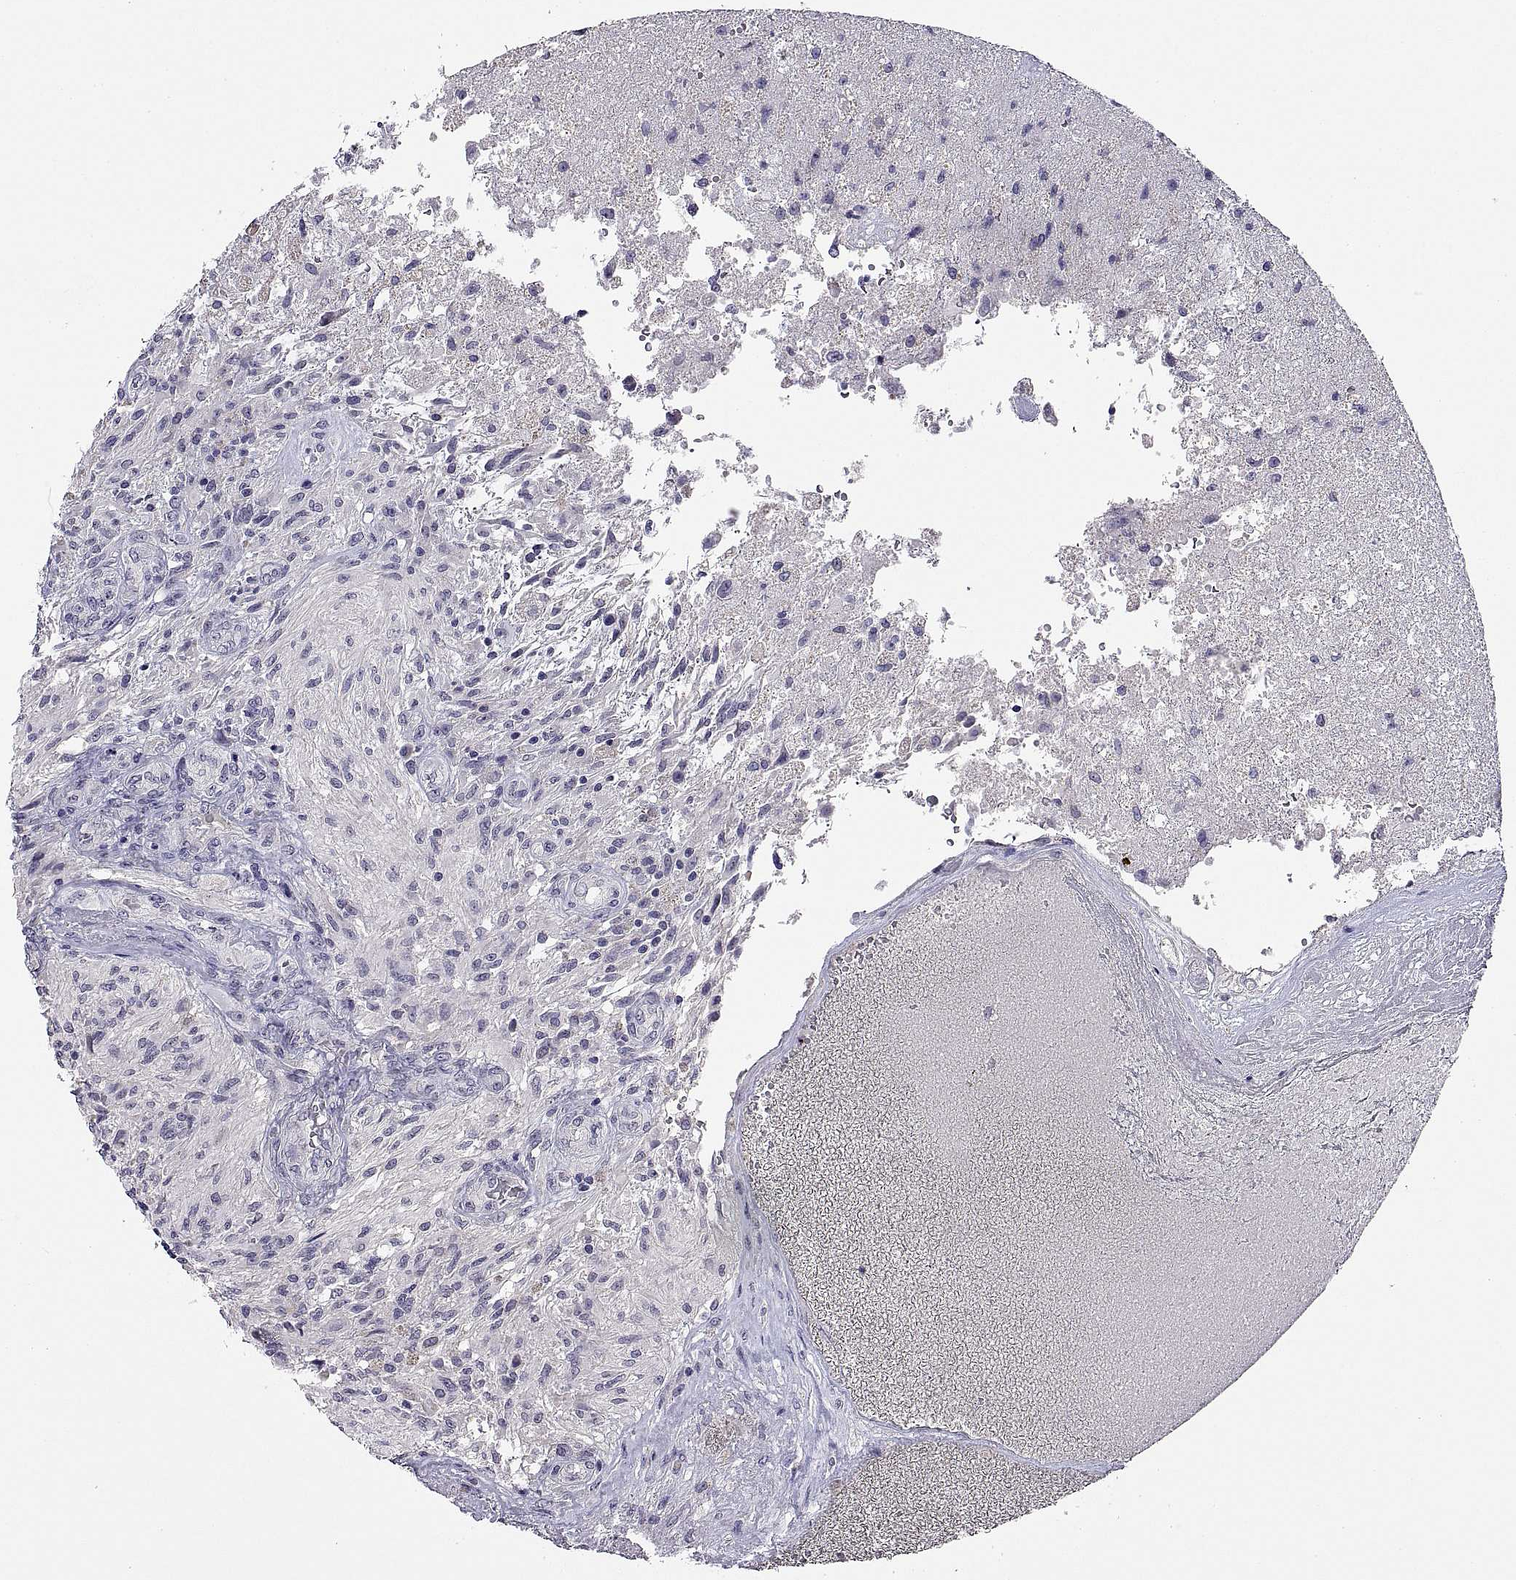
{"staining": {"intensity": "negative", "quantity": "none", "location": "none"}, "tissue": "glioma", "cell_type": "Tumor cells", "image_type": "cancer", "snomed": [{"axis": "morphology", "description": "Glioma, malignant, High grade"}, {"axis": "topography", "description": "Brain"}], "caption": "Histopathology image shows no significant protein expression in tumor cells of high-grade glioma (malignant).", "gene": "MS4A1", "patient": {"sex": "male", "age": 56}}